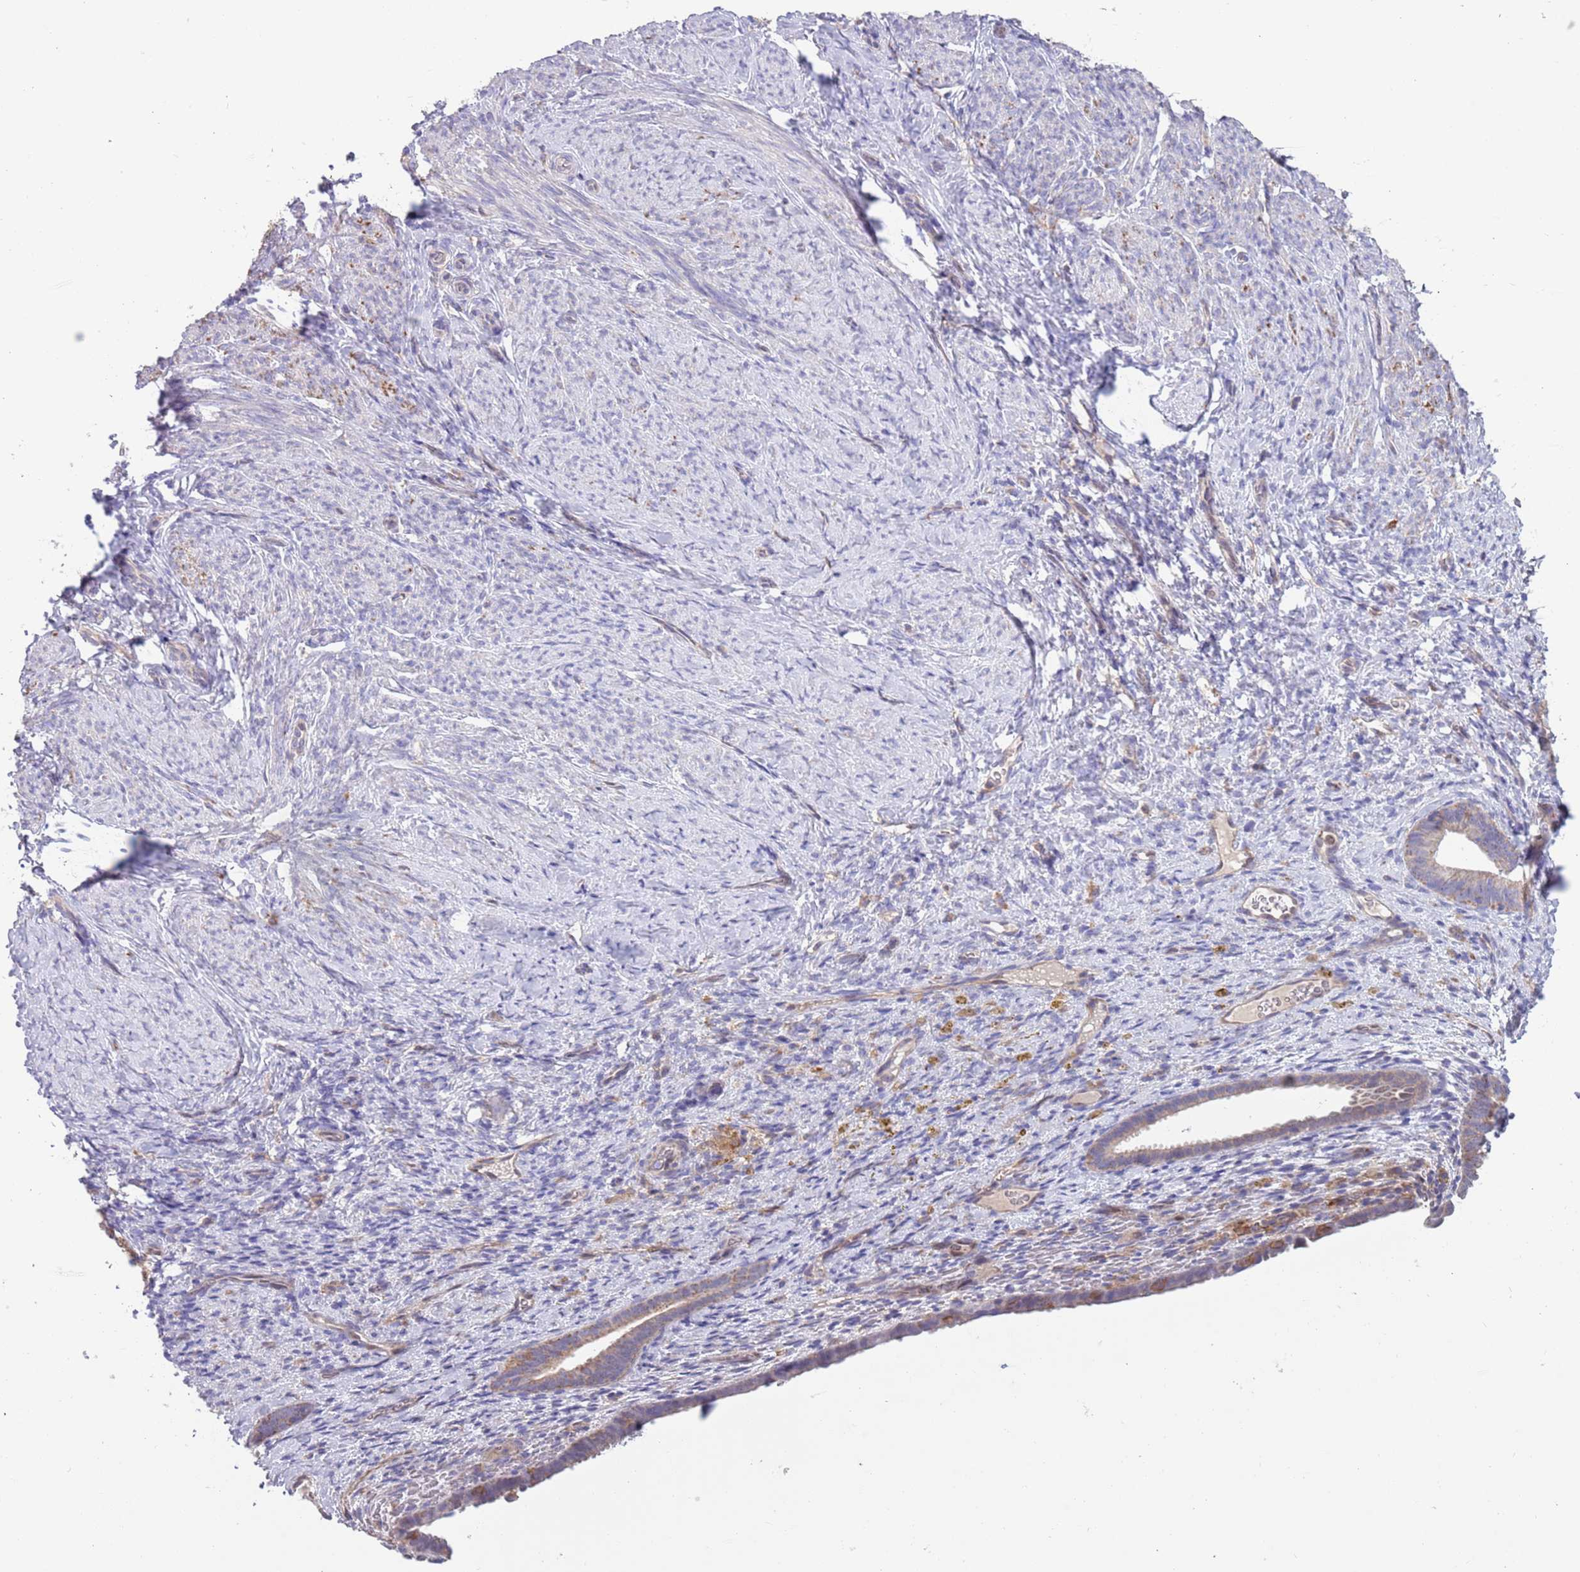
{"staining": {"intensity": "negative", "quantity": "none", "location": "none"}, "tissue": "endometrium", "cell_type": "Cells in endometrial stroma", "image_type": "normal", "snomed": [{"axis": "morphology", "description": "Normal tissue, NOS"}, {"axis": "topography", "description": "Endometrium"}], "caption": "Cells in endometrial stroma show no significant staining in normal endometrium.", "gene": "DDT", "patient": {"sex": "female", "age": 65}}